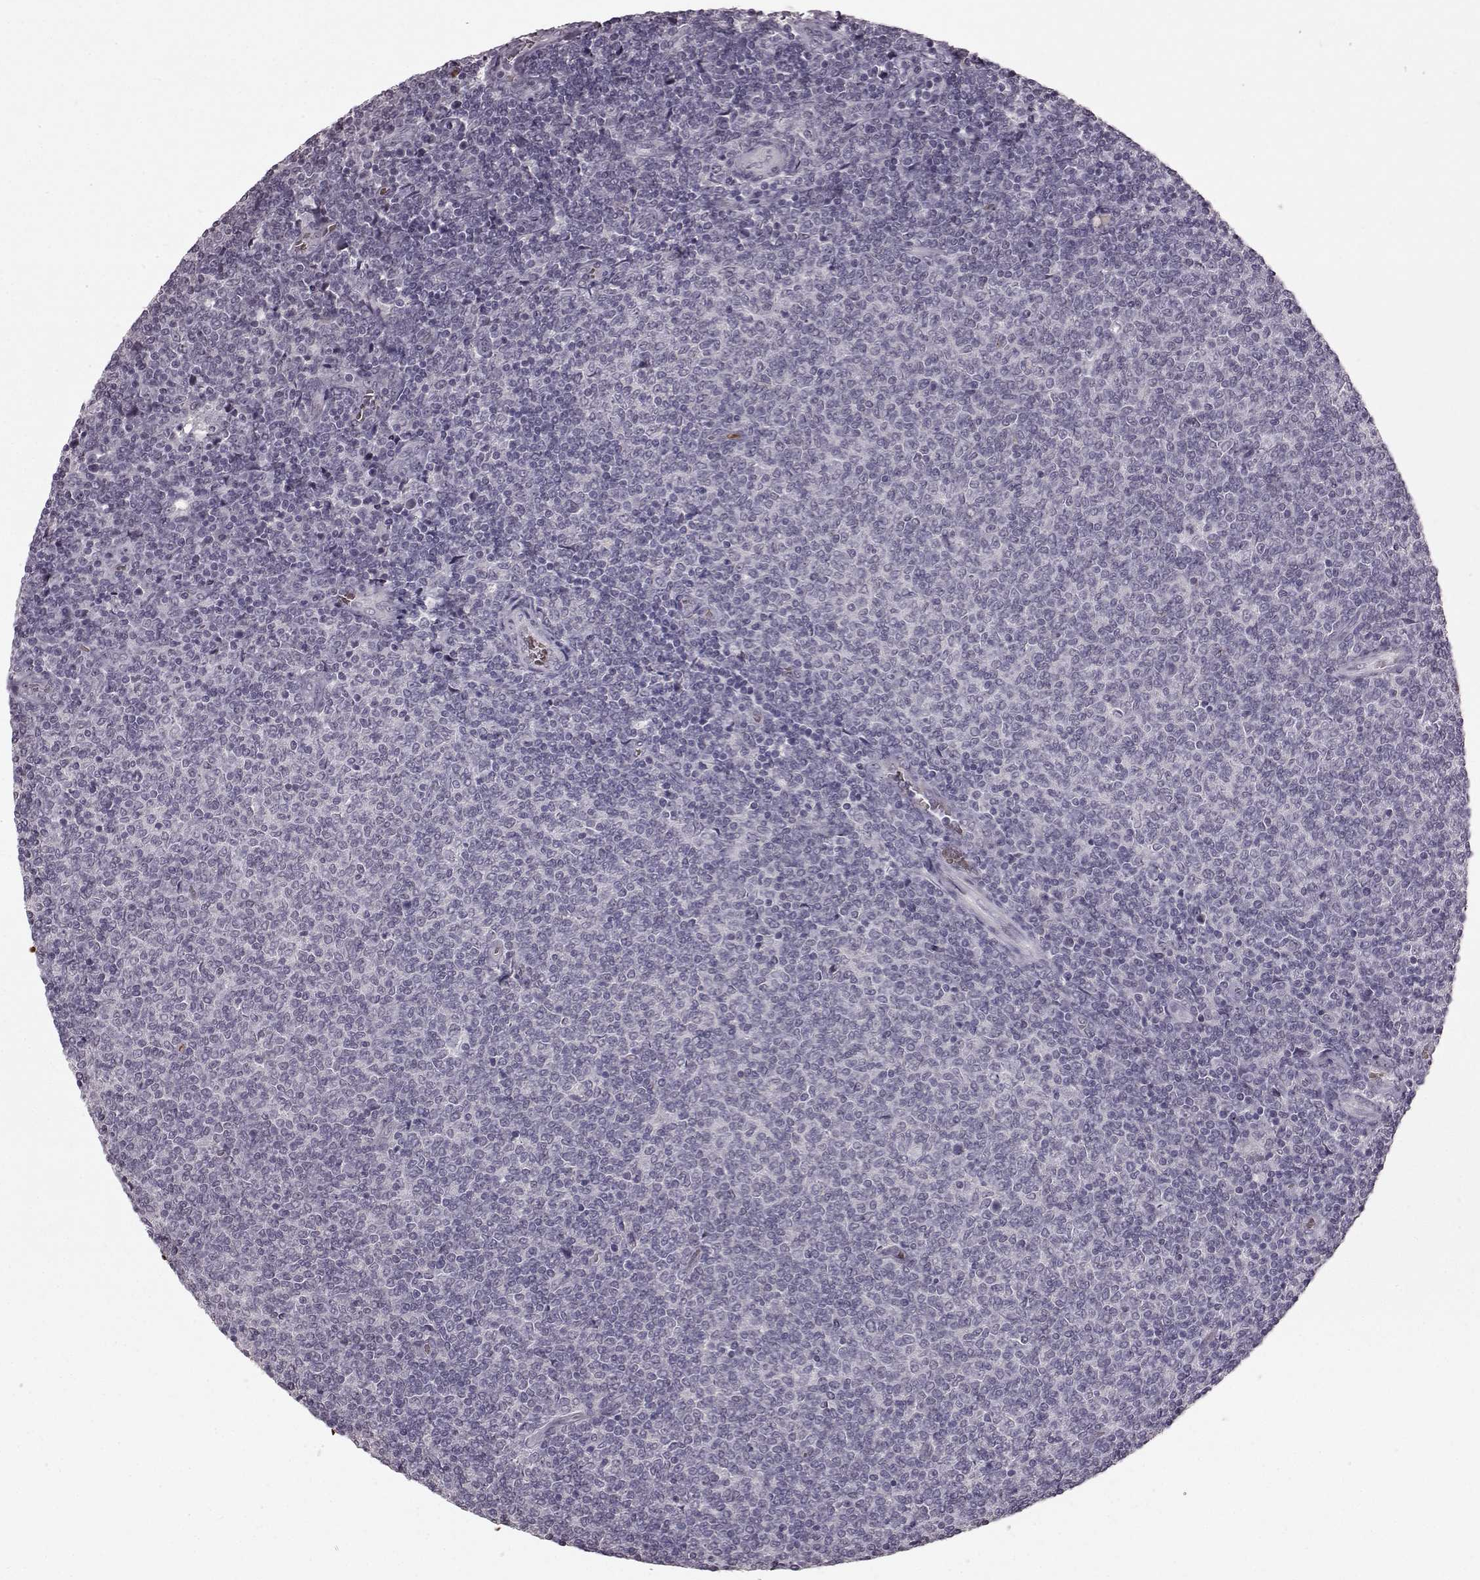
{"staining": {"intensity": "negative", "quantity": "none", "location": "none"}, "tissue": "lymphoma", "cell_type": "Tumor cells", "image_type": "cancer", "snomed": [{"axis": "morphology", "description": "Malignant lymphoma, non-Hodgkin's type, Low grade"}, {"axis": "topography", "description": "Lymph node"}], "caption": "Immunohistochemistry (IHC) photomicrograph of neoplastic tissue: human low-grade malignant lymphoma, non-Hodgkin's type stained with DAB exhibits no significant protein positivity in tumor cells.", "gene": "PROP1", "patient": {"sex": "male", "age": 52}}